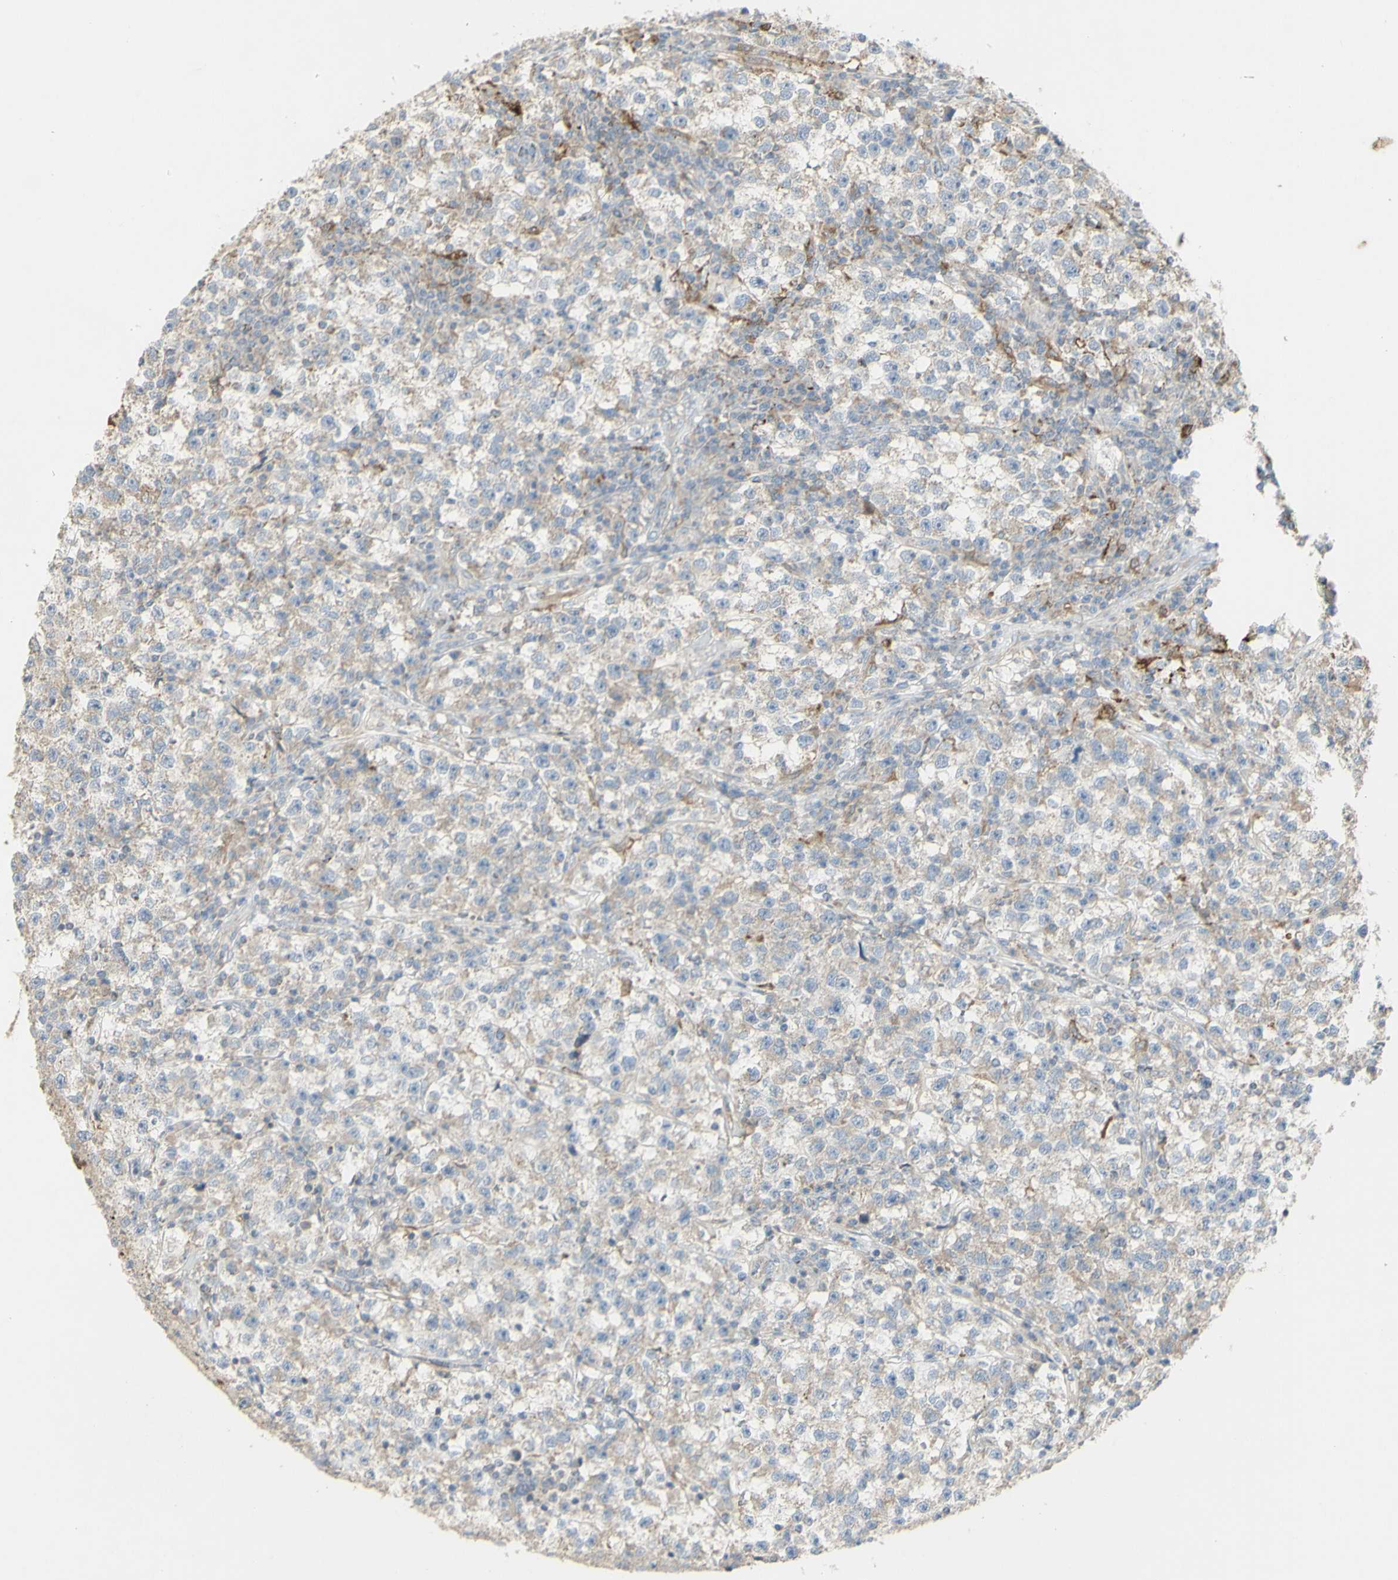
{"staining": {"intensity": "weak", "quantity": "<25%", "location": "cytoplasmic/membranous"}, "tissue": "testis cancer", "cell_type": "Tumor cells", "image_type": "cancer", "snomed": [{"axis": "morphology", "description": "Seminoma, NOS"}, {"axis": "topography", "description": "Testis"}], "caption": "Testis seminoma stained for a protein using immunohistochemistry demonstrates no expression tumor cells.", "gene": "CNTNAP1", "patient": {"sex": "male", "age": 22}}